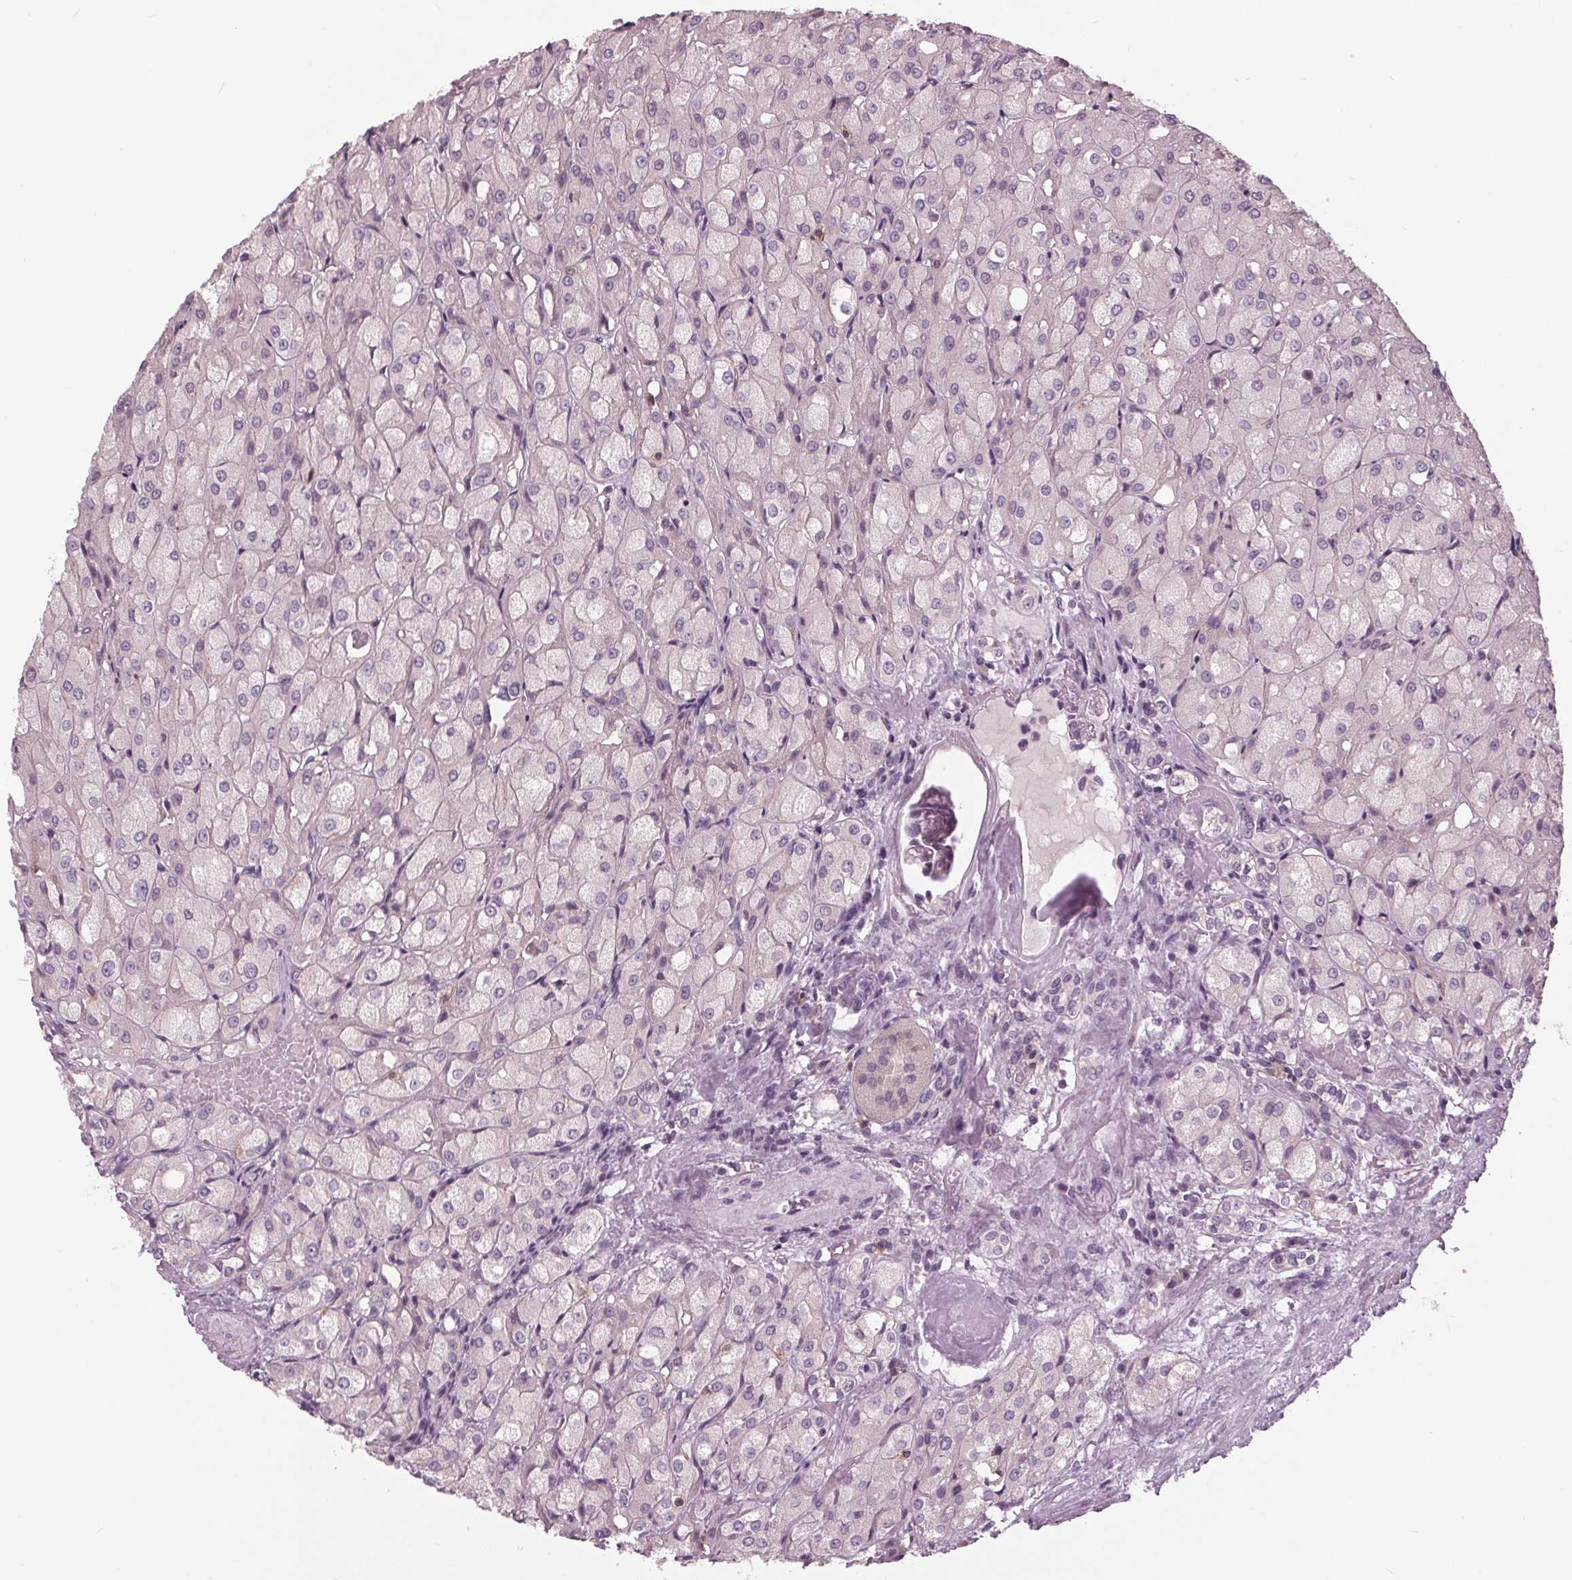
{"staining": {"intensity": "negative", "quantity": "none", "location": "none"}, "tissue": "renal cancer", "cell_type": "Tumor cells", "image_type": "cancer", "snomed": [{"axis": "morphology", "description": "Adenocarcinoma, NOS"}, {"axis": "topography", "description": "Kidney"}], "caption": "The immunohistochemistry image has no significant positivity in tumor cells of adenocarcinoma (renal) tissue.", "gene": "SIGLEC6", "patient": {"sex": "male", "age": 72}}